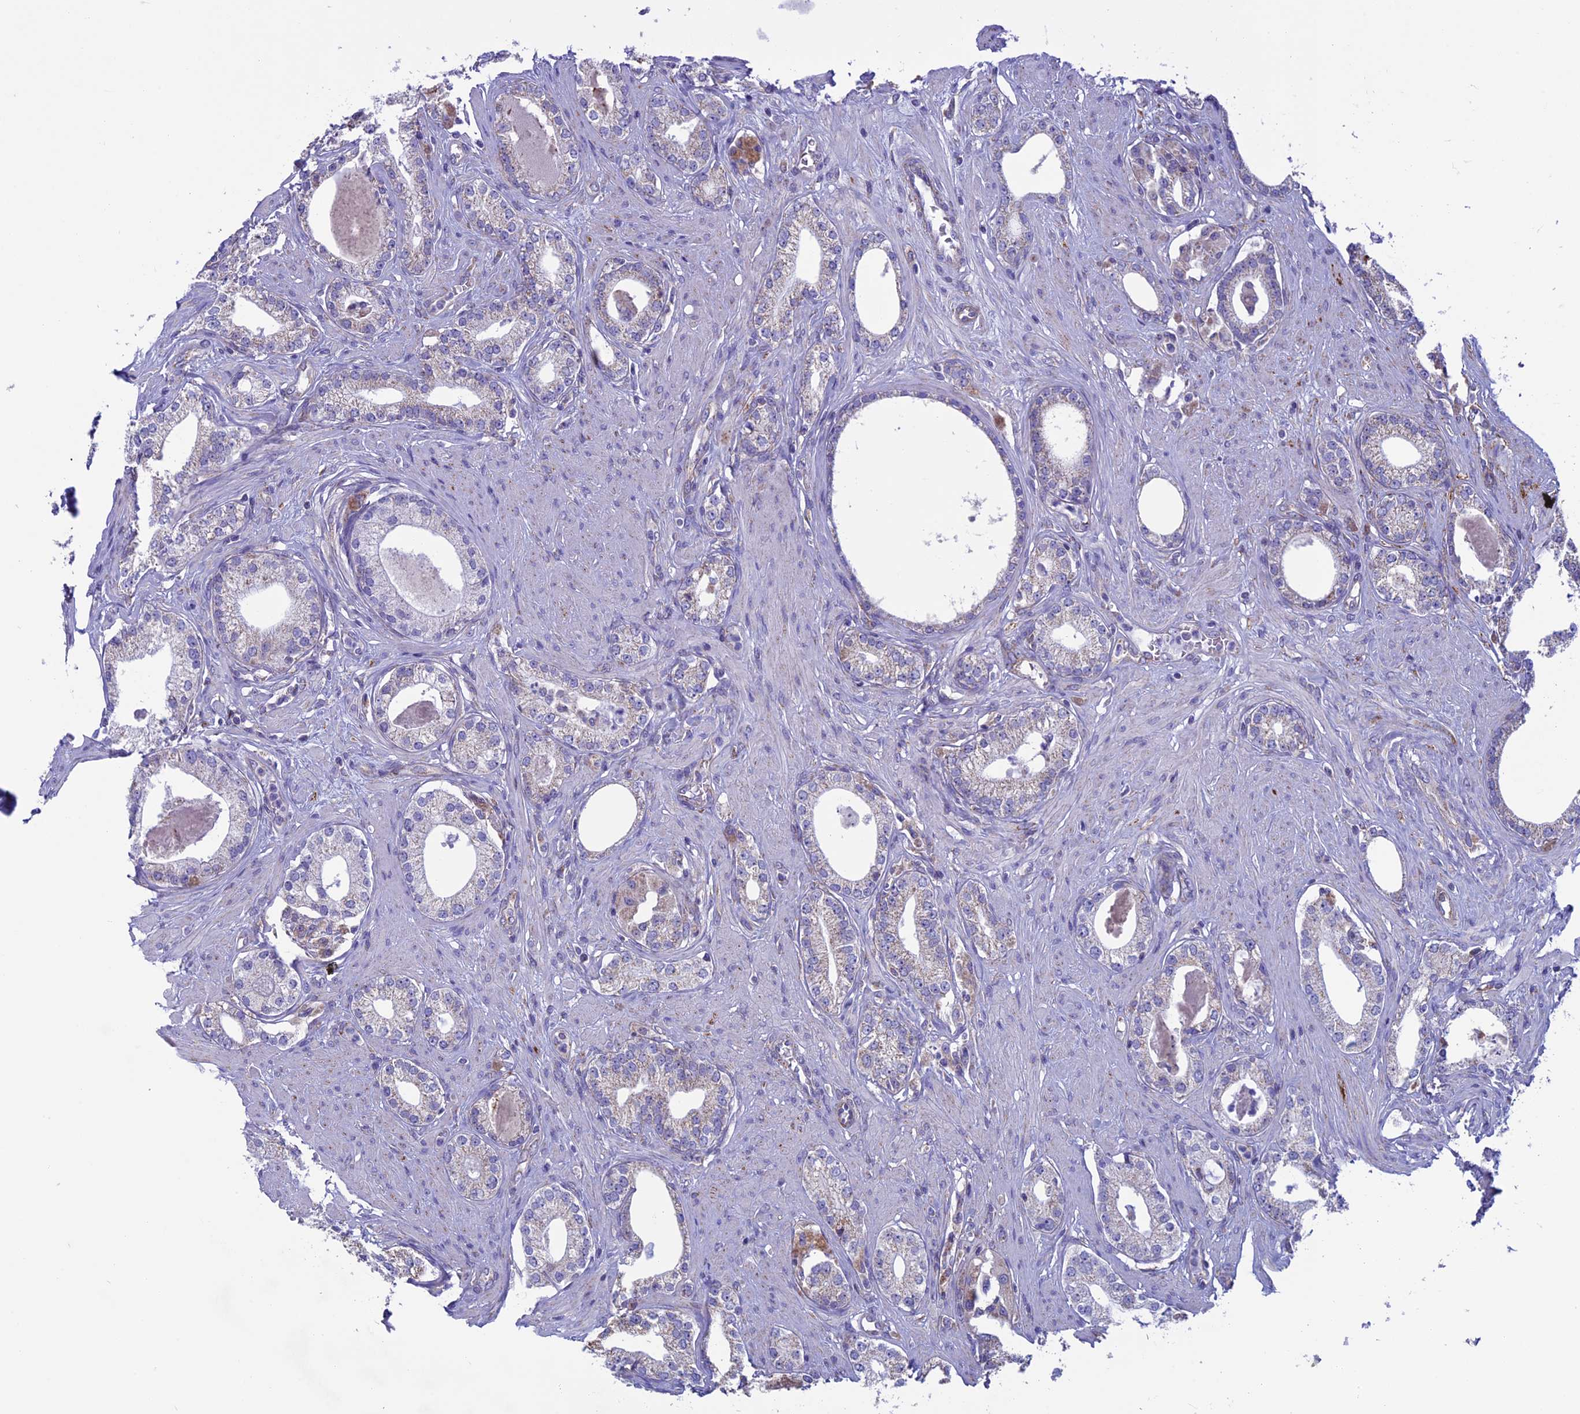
{"staining": {"intensity": "weak", "quantity": "<25%", "location": "cytoplasmic/membranous"}, "tissue": "prostate cancer", "cell_type": "Tumor cells", "image_type": "cancer", "snomed": [{"axis": "morphology", "description": "Adenocarcinoma, High grade"}, {"axis": "topography", "description": "Prostate"}], "caption": "A high-resolution image shows immunohistochemistry (IHC) staining of prostate cancer, which shows no significant expression in tumor cells. The staining was performed using DAB to visualize the protein expression in brown, while the nuclei were stained in blue with hematoxylin (Magnification: 20x).", "gene": "MFSD12", "patient": {"sex": "male", "age": 63}}